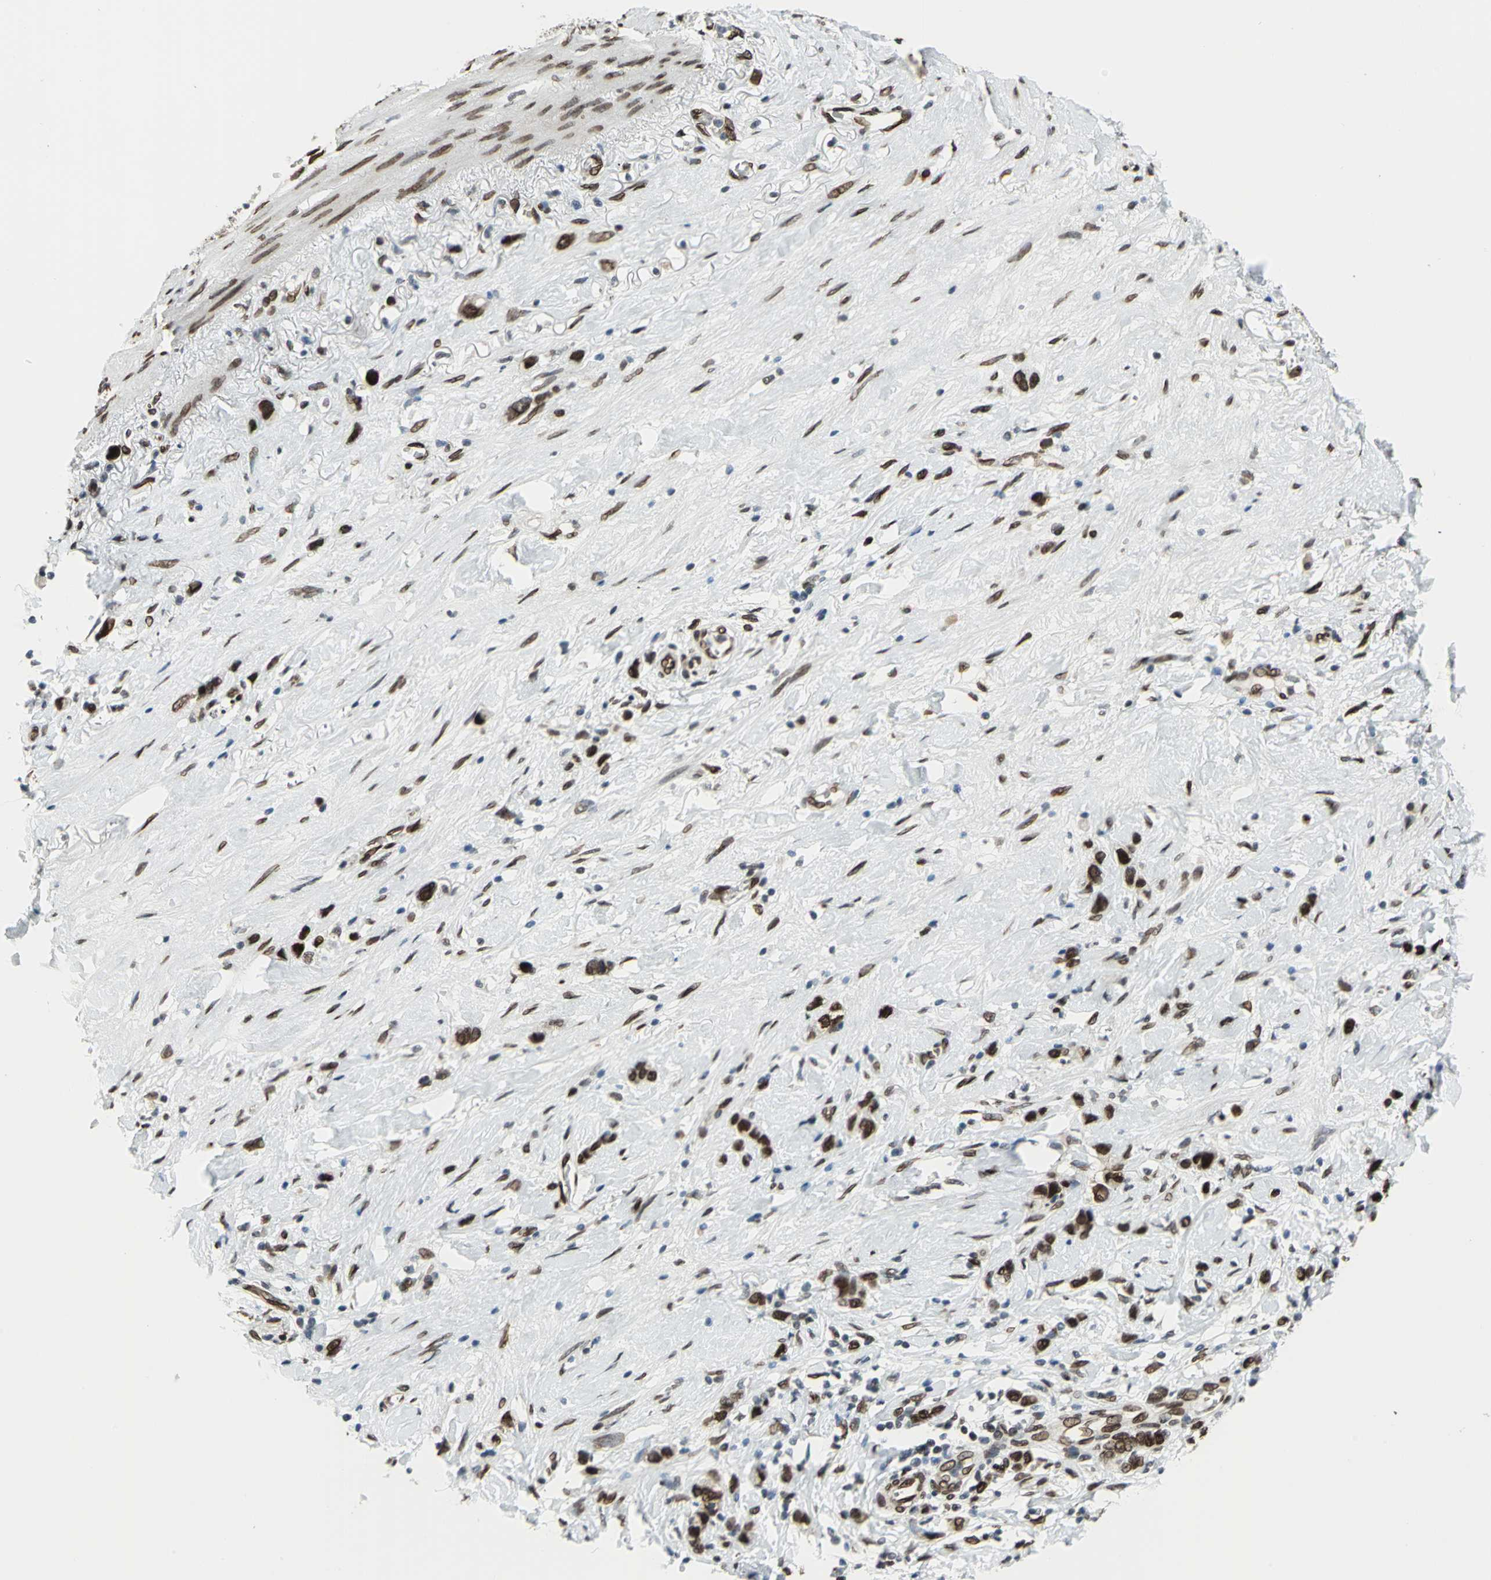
{"staining": {"intensity": "strong", "quantity": ">75%", "location": "nuclear"}, "tissue": "stomach cancer", "cell_type": "Tumor cells", "image_type": "cancer", "snomed": [{"axis": "morphology", "description": "Normal tissue, NOS"}, {"axis": "morphology", "description": "Adenocarcinoma, NOS"}, {"axis": "morphology", "description": "Adenocarcinoma, High grade"}, {"axis": "topography", "description": "Stomach, upper"}, {"axis": "topography", "description": "Stomach"}], "caption": "Immunohistochemical staining of stomach cancer (adenocarcinoma (high-grade)) exhibits high levels of strong nuclear protein staining in approximately >75% of tumor cells.", "gene": "ISY1", "patient": {"sex": "female", "age": 65}}